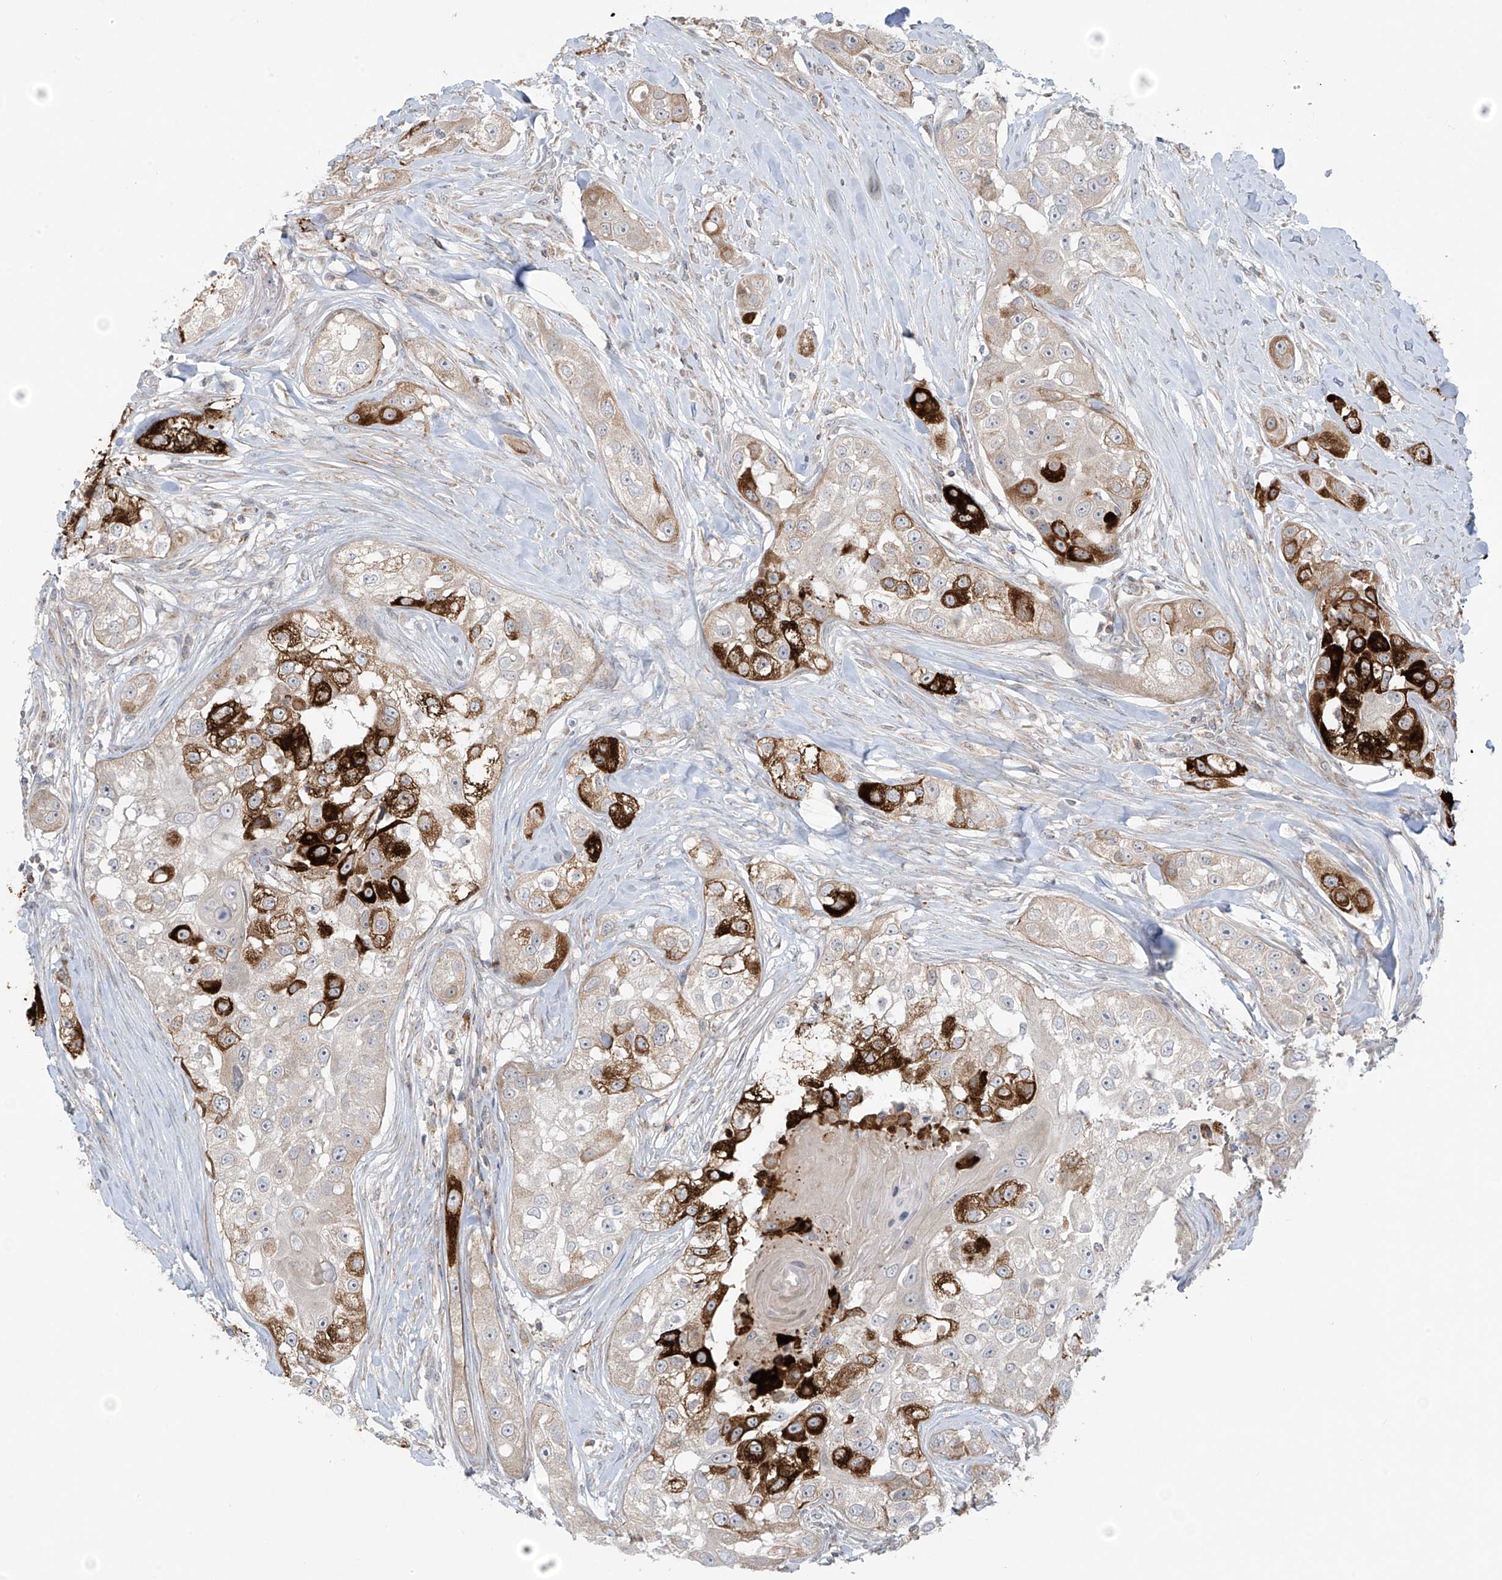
{"staining": {"intensity": "strong", "quantity": "25%-75%", "location": "cytoplasmic/membranous"}, "tissue": "head and neck cancer", "cell_type": "Tumor cells", "image_type": "cancer", "snomed": [{"axis": "morphology", "description": "Normal tissue, NOS"}, {"axis": "morphology", "description": "Squamous cell carcinoma, NOS"}, {"axis": "topography", "description": "Skeletal muscle"}, {"axis": "topography", "description": "Head-Neck"}], "caption": "Immunohistochemistry (IHC) histopathology image of human head and neck cancer (squamous cell carcinoma) stained for a protein (brown), which displays high levels of strong cytoplasmic/membranous positivity in approximately 25%-75% of tumor cells.", "gene": "HDDC2", "patient": {"sex": "male", "age": 51}}